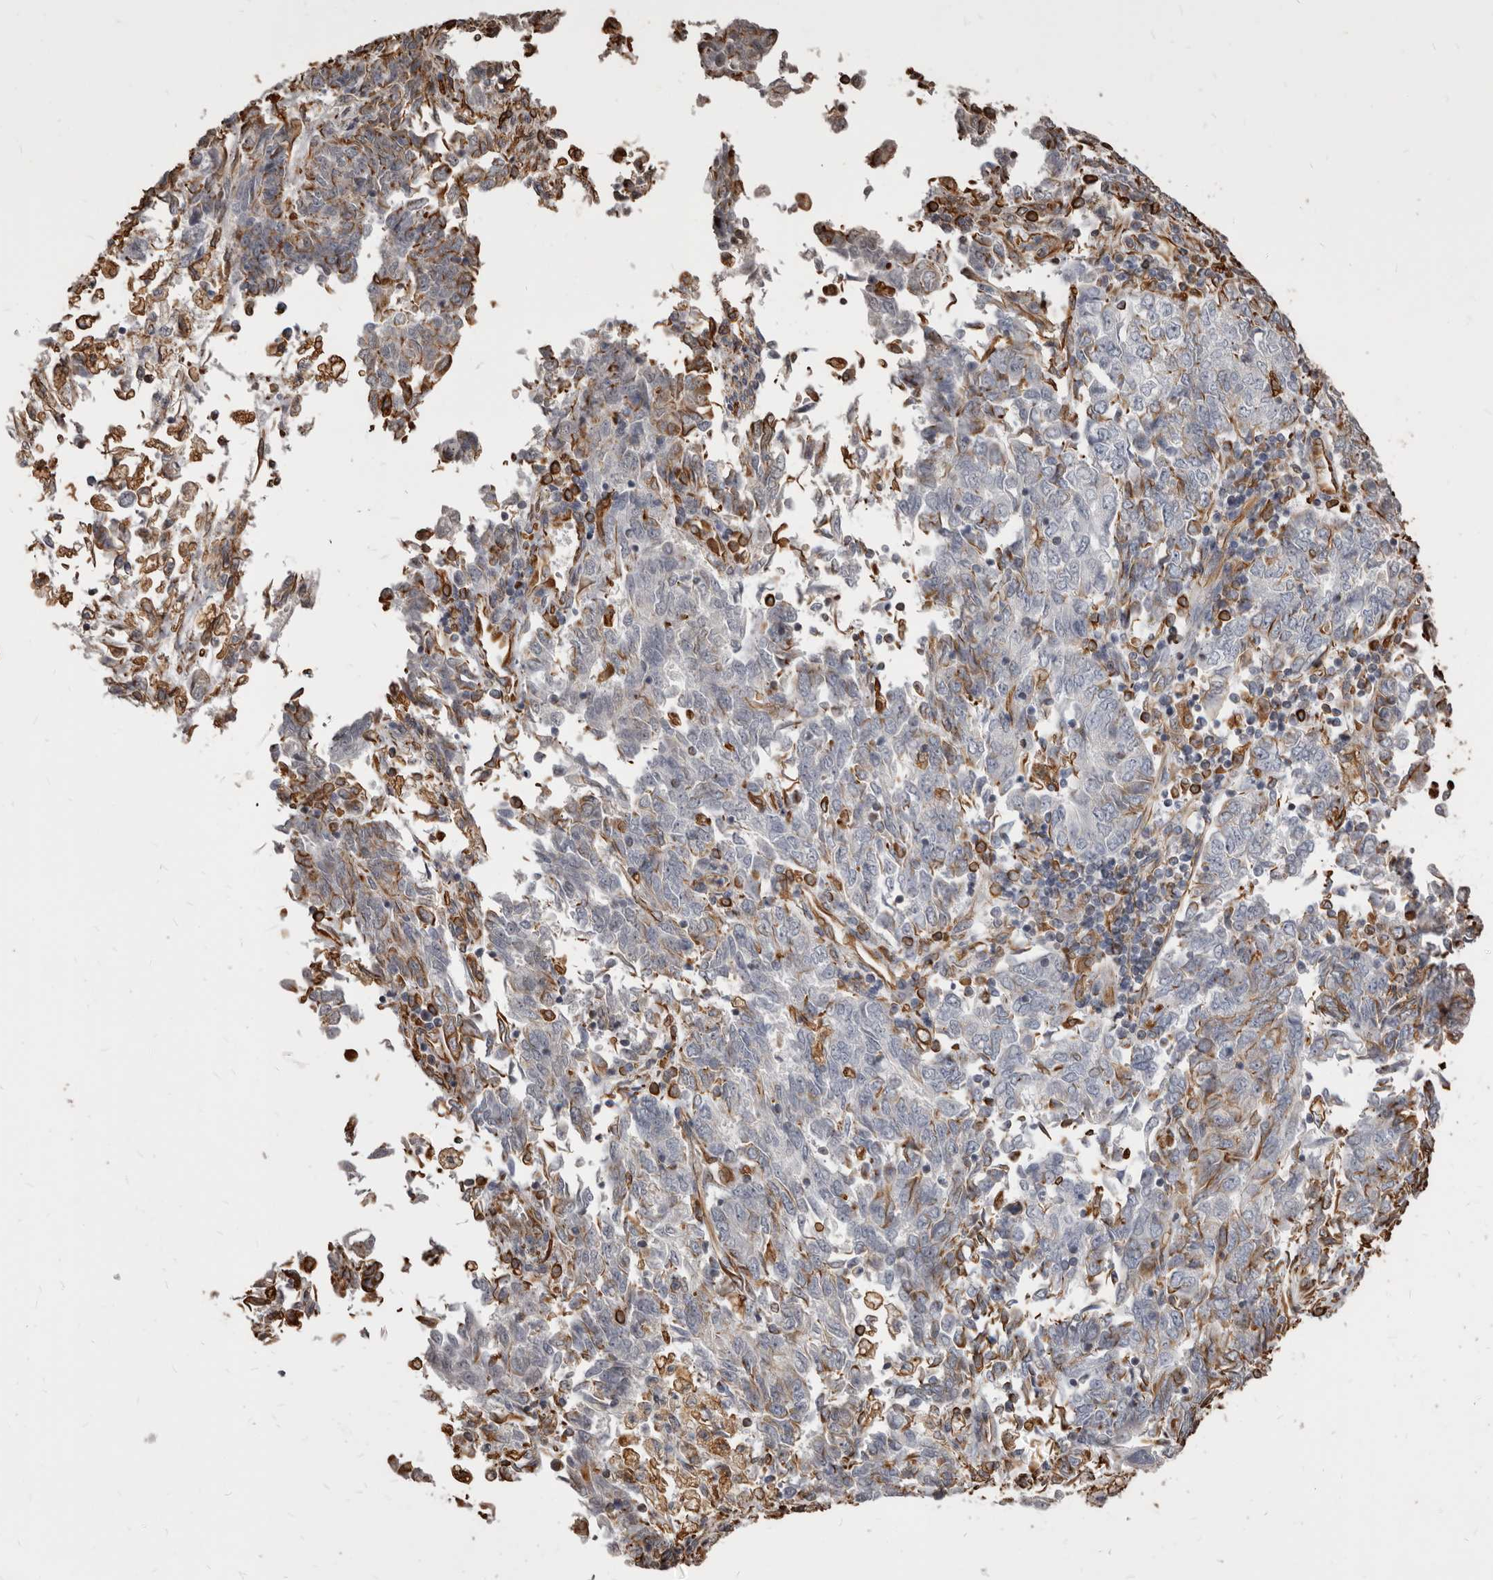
{"staining": {"intensity": "negative", "quantity": "none", "location": "none"}, "tissue": "endometrial cancer", "cell_type": "Tumor cells", "image_type": "cancer", "snomed": [{"axis": "morphology", "description": "Adenocarcinoma, NOS"}, {"axis": "topography", "description": "Endometrium"}], "caption": "The photomicrograph reveals no significant expression in tumor cells of endometrial cancer (adenocarcinoma). (Stains: DAB immunohistochemistry with hematoxylin counter stain, Microscopy: brightfield microscopy at high magnification).", "gene": "MTURN", "patient": {"sex": "female", "age": 80}}